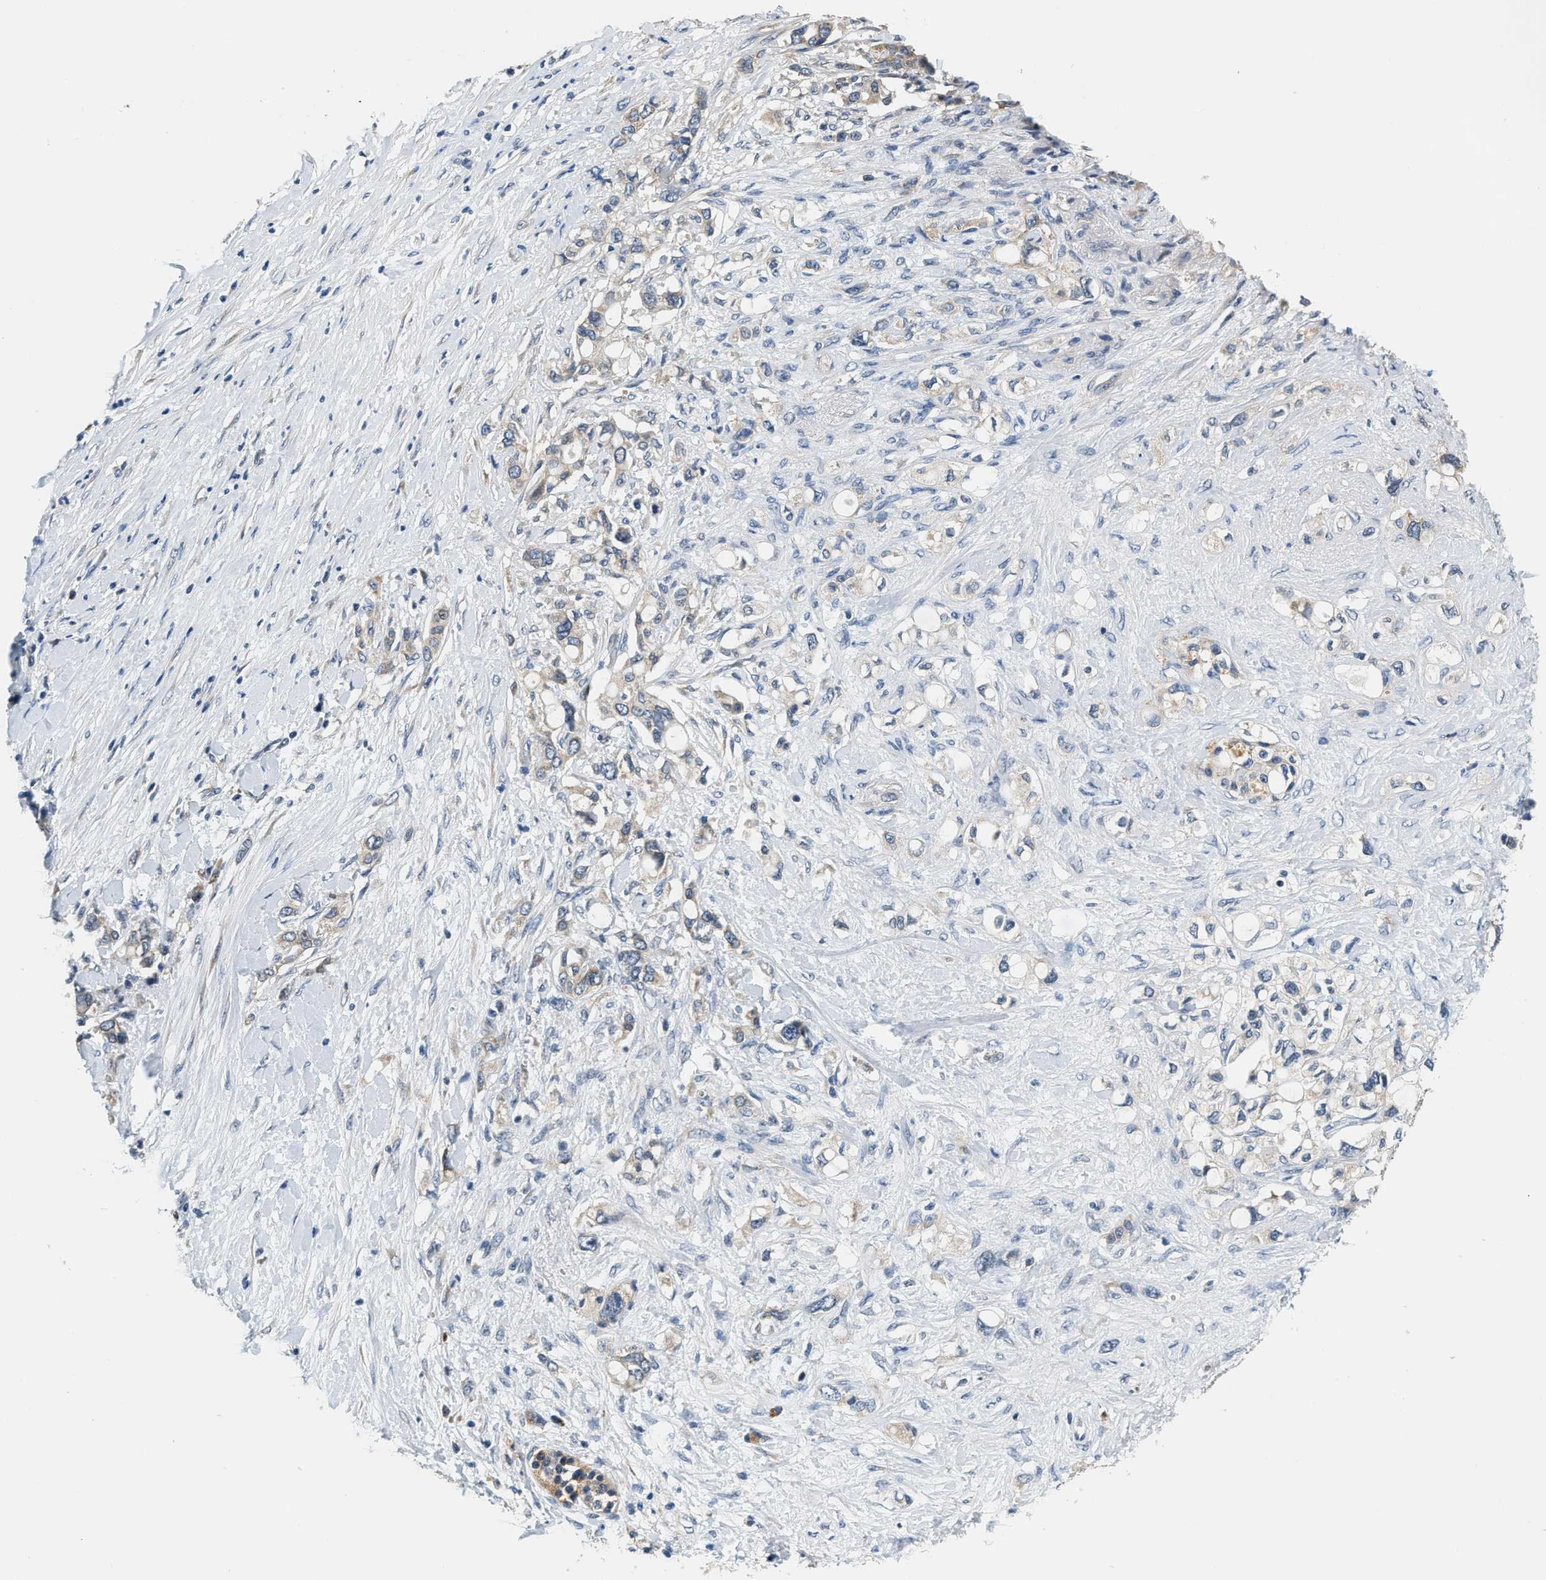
{"staining": {"intensity": "weak", "quantity": ">75%", "location": "cytoplasmic/membranous"}, "tissue": "pancreatic cancer", "cell_type": "Tumor cells", "image_type": "cancer", "snomed": [{"axis": "morphology", "description": "Adenocarcinoma, NOS"}, {"axis": "topography", "description": "Pancreas"}], "caption": "Protein staining demonstrates weak cytoplasmic/membranous expression in about >75% of tumor cells in pancreatic cancer (adenocarcinoma).", "gene": "YAE1", "patient": {"sex": "female", "age": 56}}